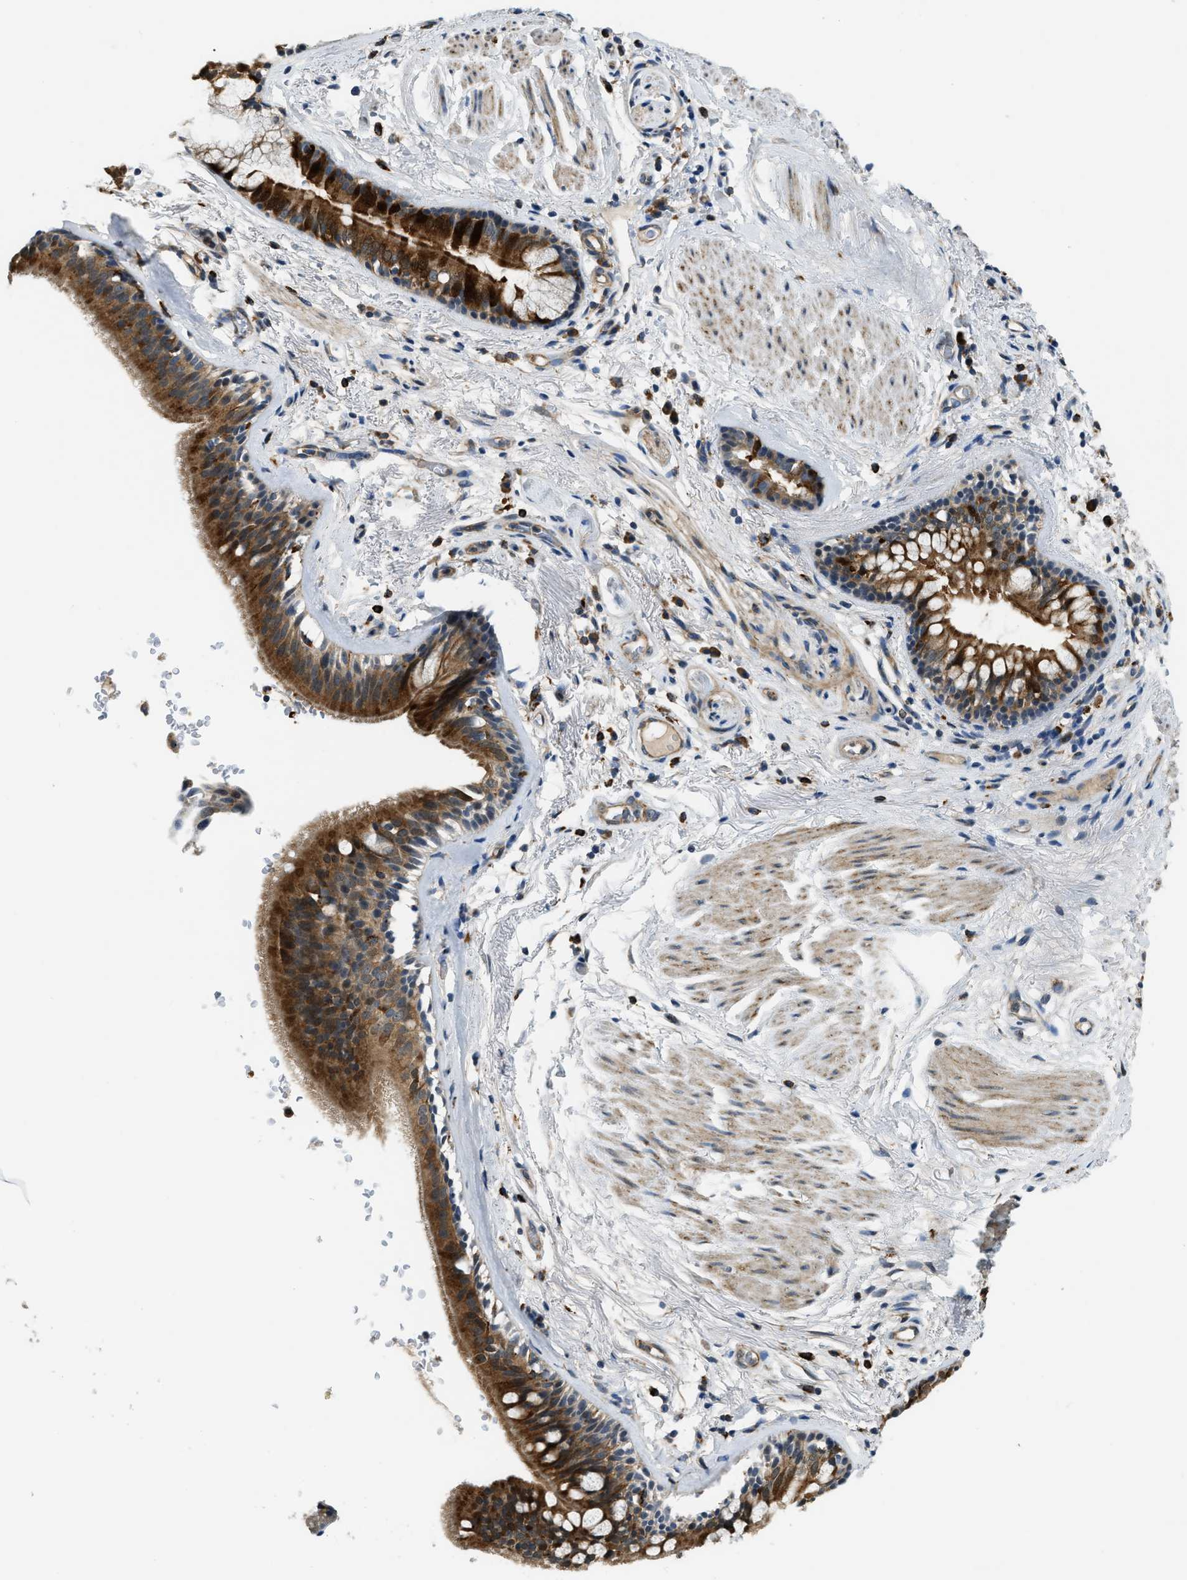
{"staining": {"intensity": "moderate", "quantity": ">75%", "location": "cytoplasmic/membranous"}, "tissue": "bronchus", "cell_type": "Respiratory epithelial cells", "image_type": "normal", "snomed": [{"axis": "morphology", "description": "Normal tissue, NOS"}, {"axis": "topography", "description": "Cartilage tissue"}], "caption": "Bronchus stained with a protein marker shows moderate staining in respiratory epithelial cells.", "gene": "STARD3NL", "patient": {"sex": "female", "age": 63}}